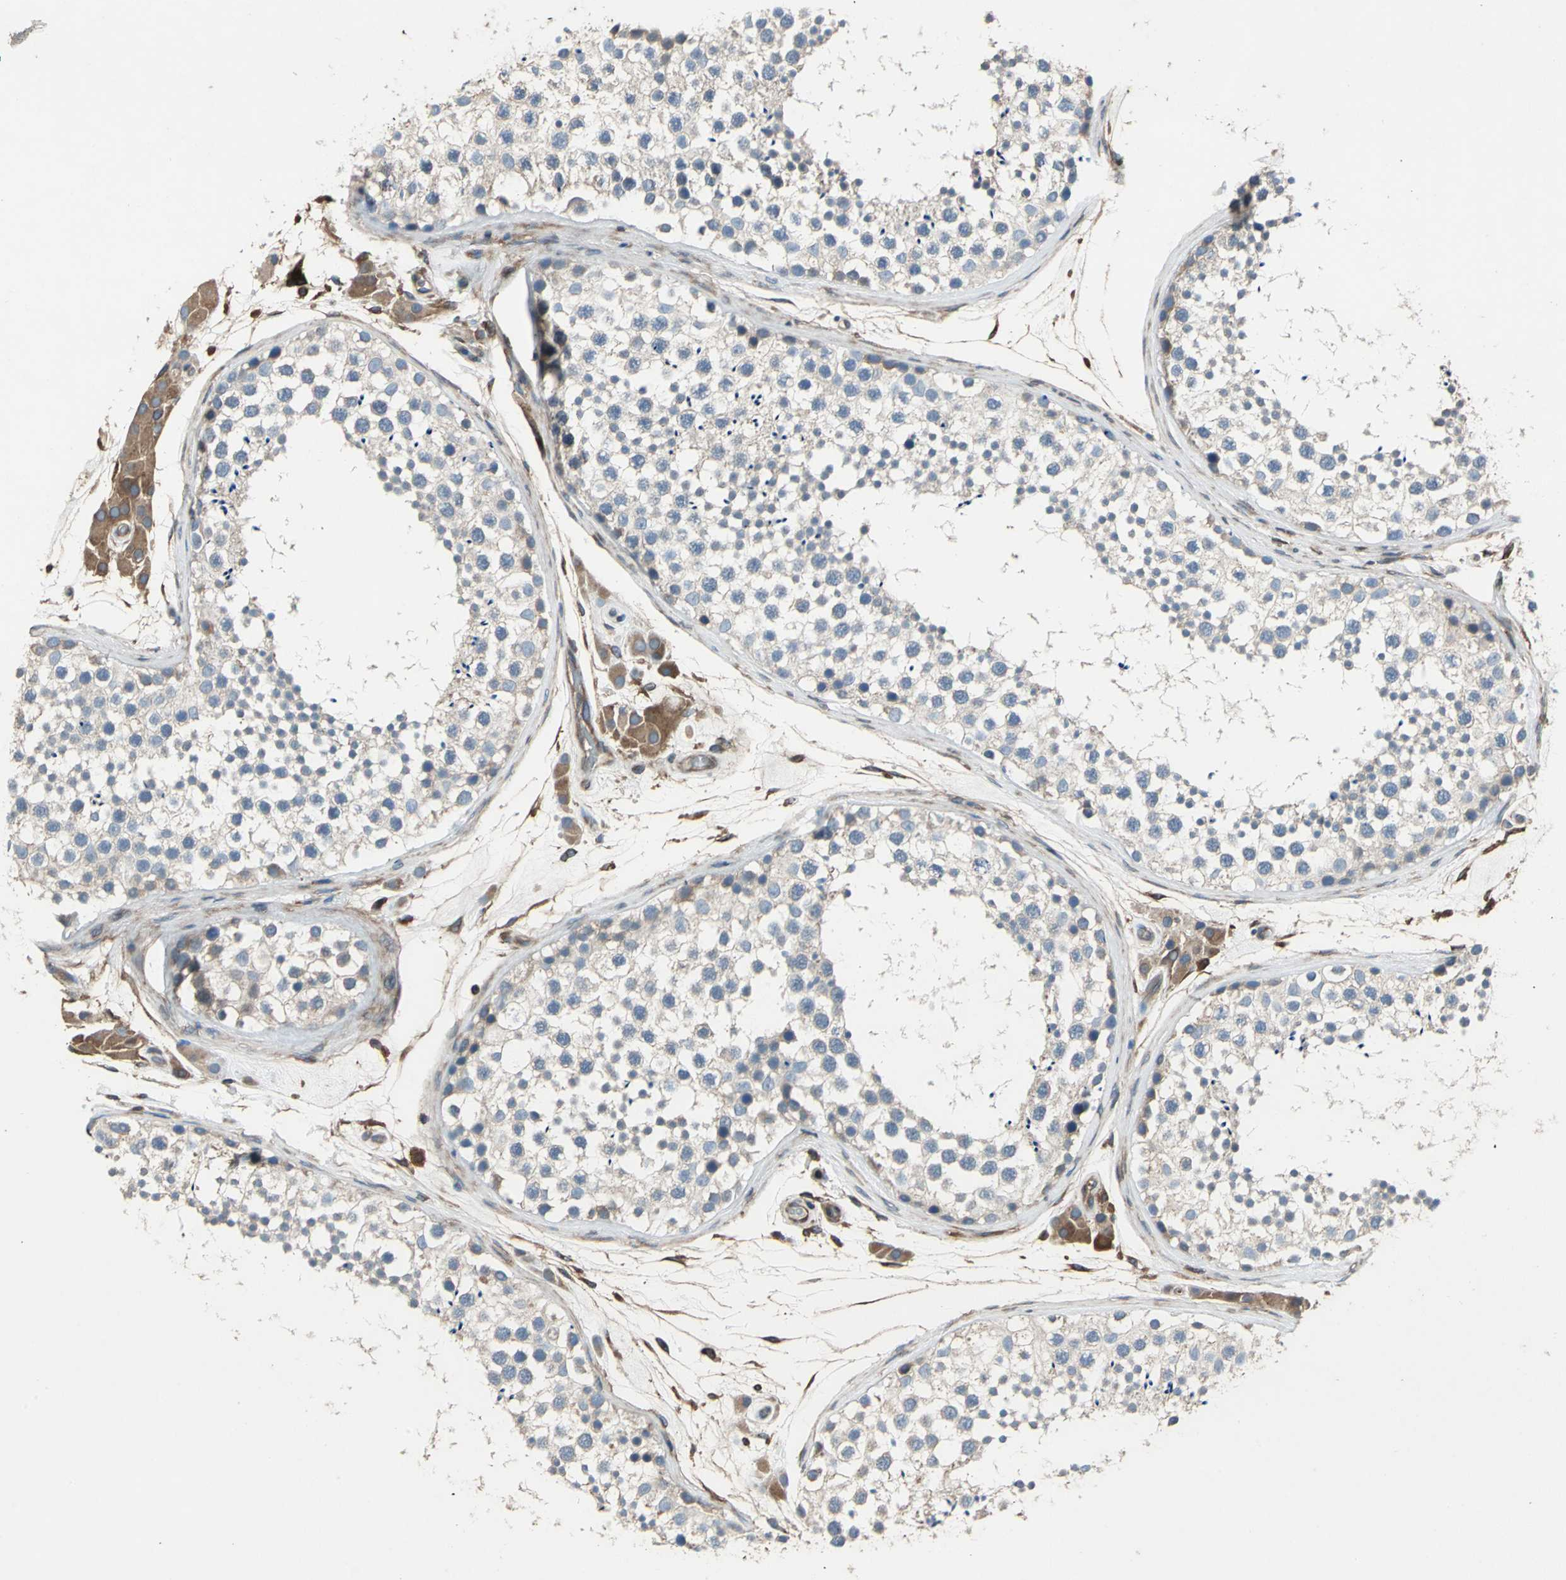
{"staining": {"intensity": "moderate", "quantity": "<25%", "location": "cytoplasmic/membranous"}, "tissue": "testis", "cell_type": "Cells in seminiferous ducts", "image_type": "normal", "snomed": [{"axis": "morphology", "description": "Normal tissue, NOS"}, {"axis": "topography", "description": "Testis"}], "caption": "Immunohistochemistry (IHC) image of normal human testis stained for a protein (brown), which shows low levels of moderate cytoplasmic/membranous expression in approximately <25% of cells in seminiferous ducts.", "gene": "CAPN1", "patient": {"sex": "male", "age": 46}}